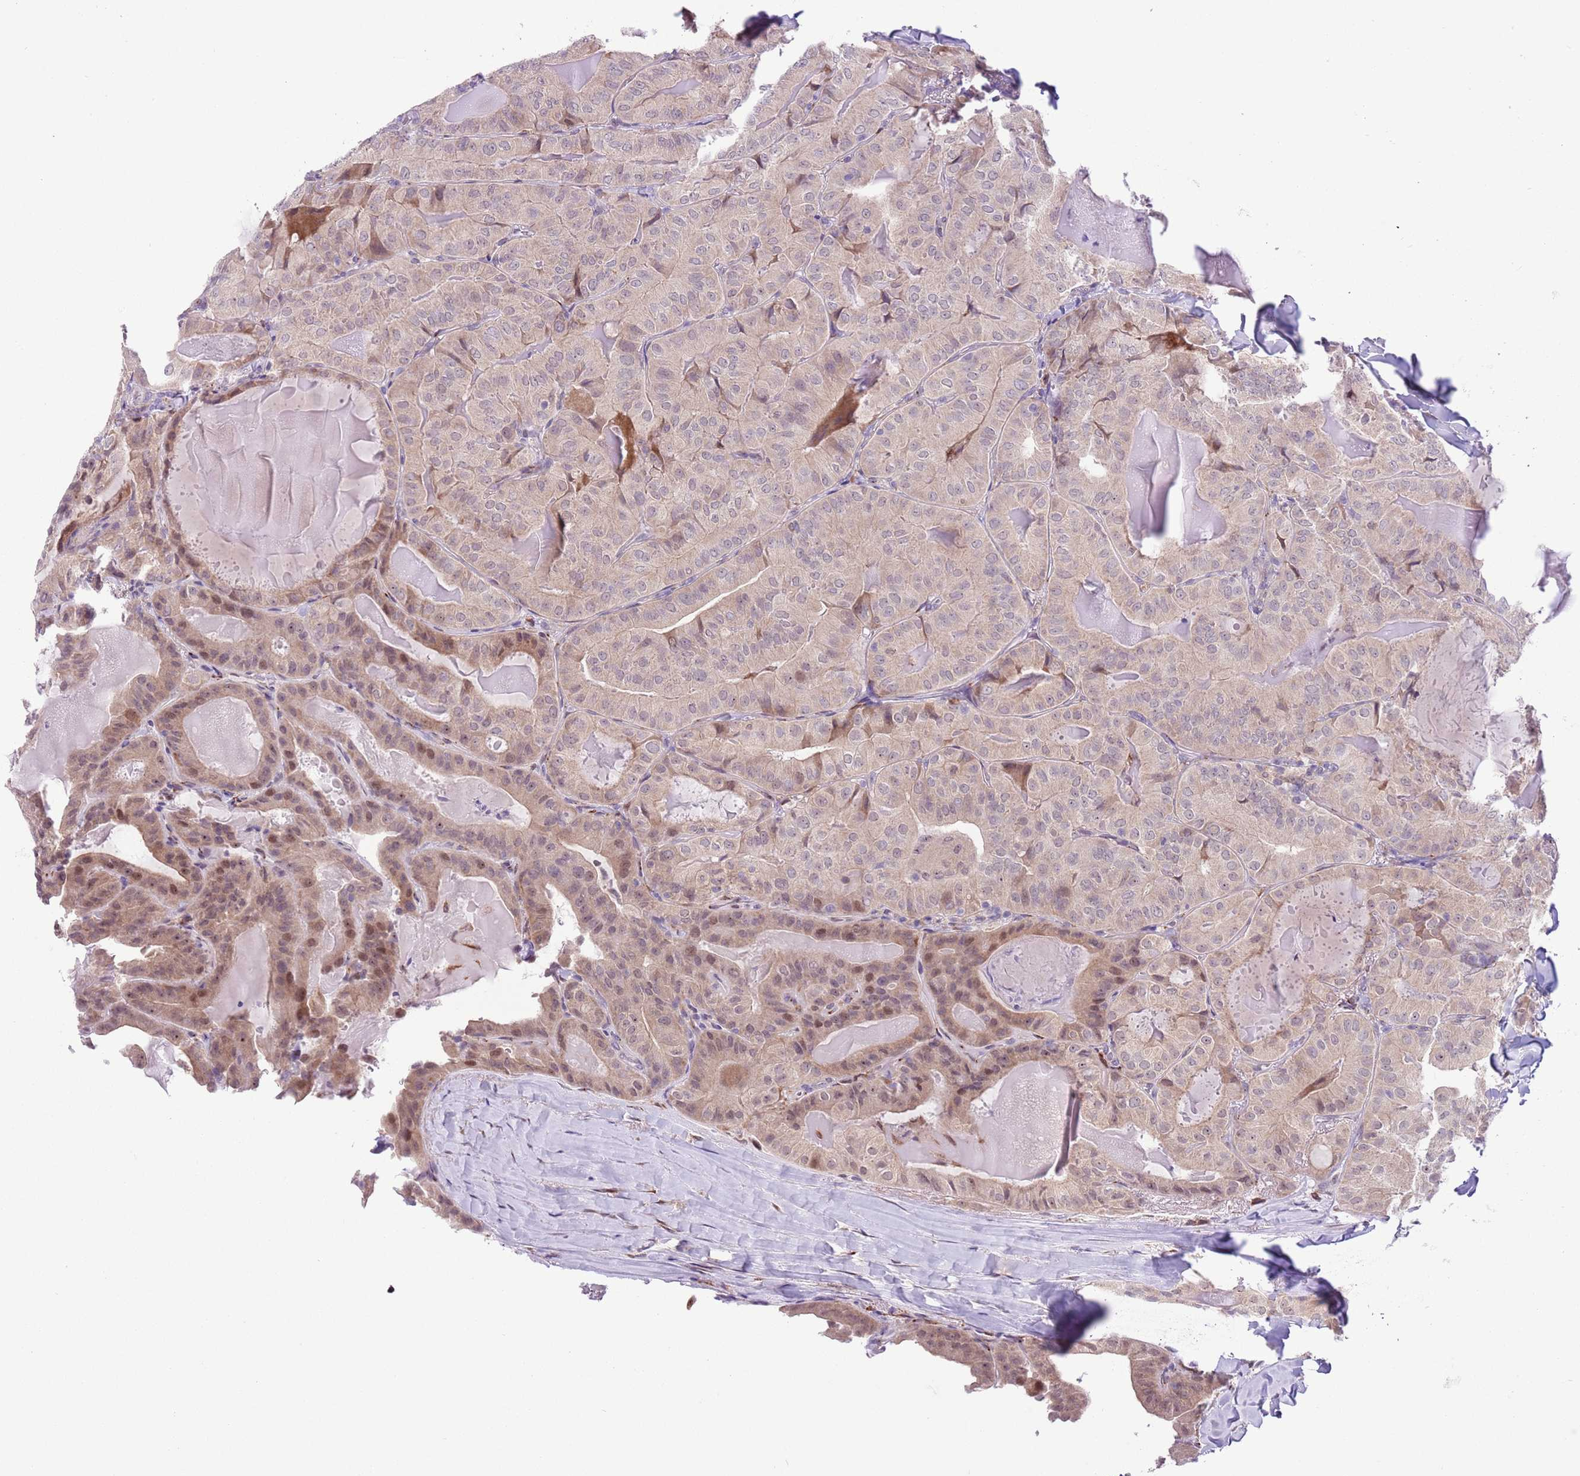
{"staining": {"intensity": "moderate", "quantity": "25%-75%", "location": "cytoplasmic/membranous,nuclear"}, "tissue": "thyroid cancer", "cell_type": "Tumor cells", "image_type": "cancer", "snomed": [{"axis": "morphology", "description": "Papillary adenocarcinoma, NOS"}, {"axis": "topography", "description": "Thyroid gland"}], "caption": "Immunohistochemistry (DAB (3,3'-diaminobenzidine)) staining of thyroid papillary adenocarcinoma displays moderate cytoplasmic/membranous and nuclear protein staining in about 25%-75% of tumor cells. (DAB IHC with brightfield microscopy, high magnification).", "gene": "ZNF576", "patient": {"sex": "female", "age": 68}}